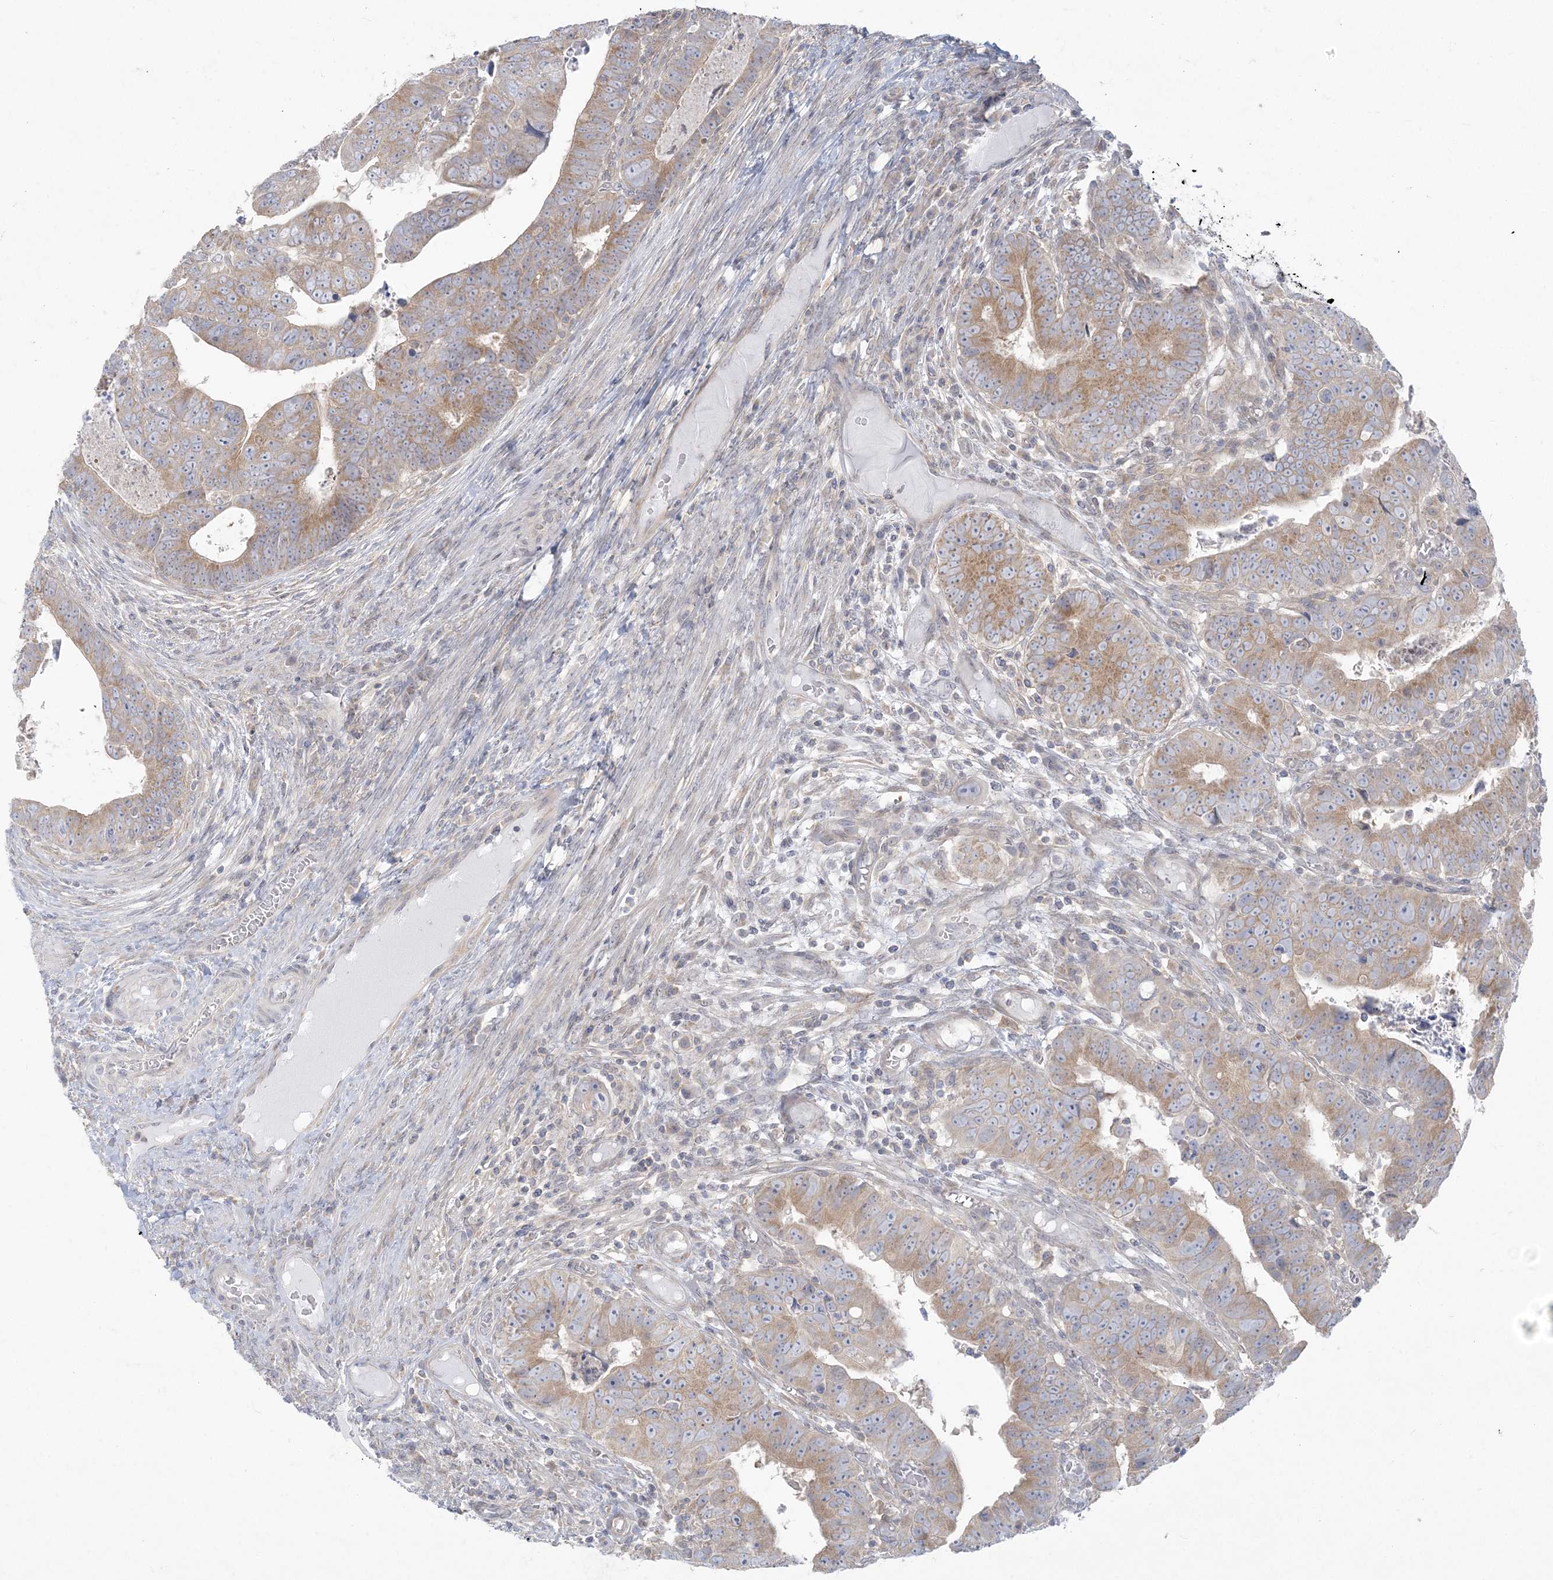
{"staining": {"intensity": "moderate", "quantity": "25%-75%", "location": "cytoplasmic/membranous"}, "tissue": "colorectal cancer", "cell_type": "Tumor cells", "image_type": "cancer", "snomed": [{"axis": "morphology", "description": "Normal tissue, NOS"}, {"axis": "morphology", "description": "Adenocarcinoma, NOS"}, {"axis": "topography", "description": "Rectum"}], "caption": "Adenocarcinoma (colorectal) tissue exhibits moderate cytoplasmic/membranous expression in approximately 25%-75% of tumor cells (Stains: DAB (3,3'-diaminobenzidine) in brown, nuclei in blue, Microscopy: brightfield microscopy at high magnification).", "gene": "ZC3H6", "patient": {"sex": "female", "age": 65}}